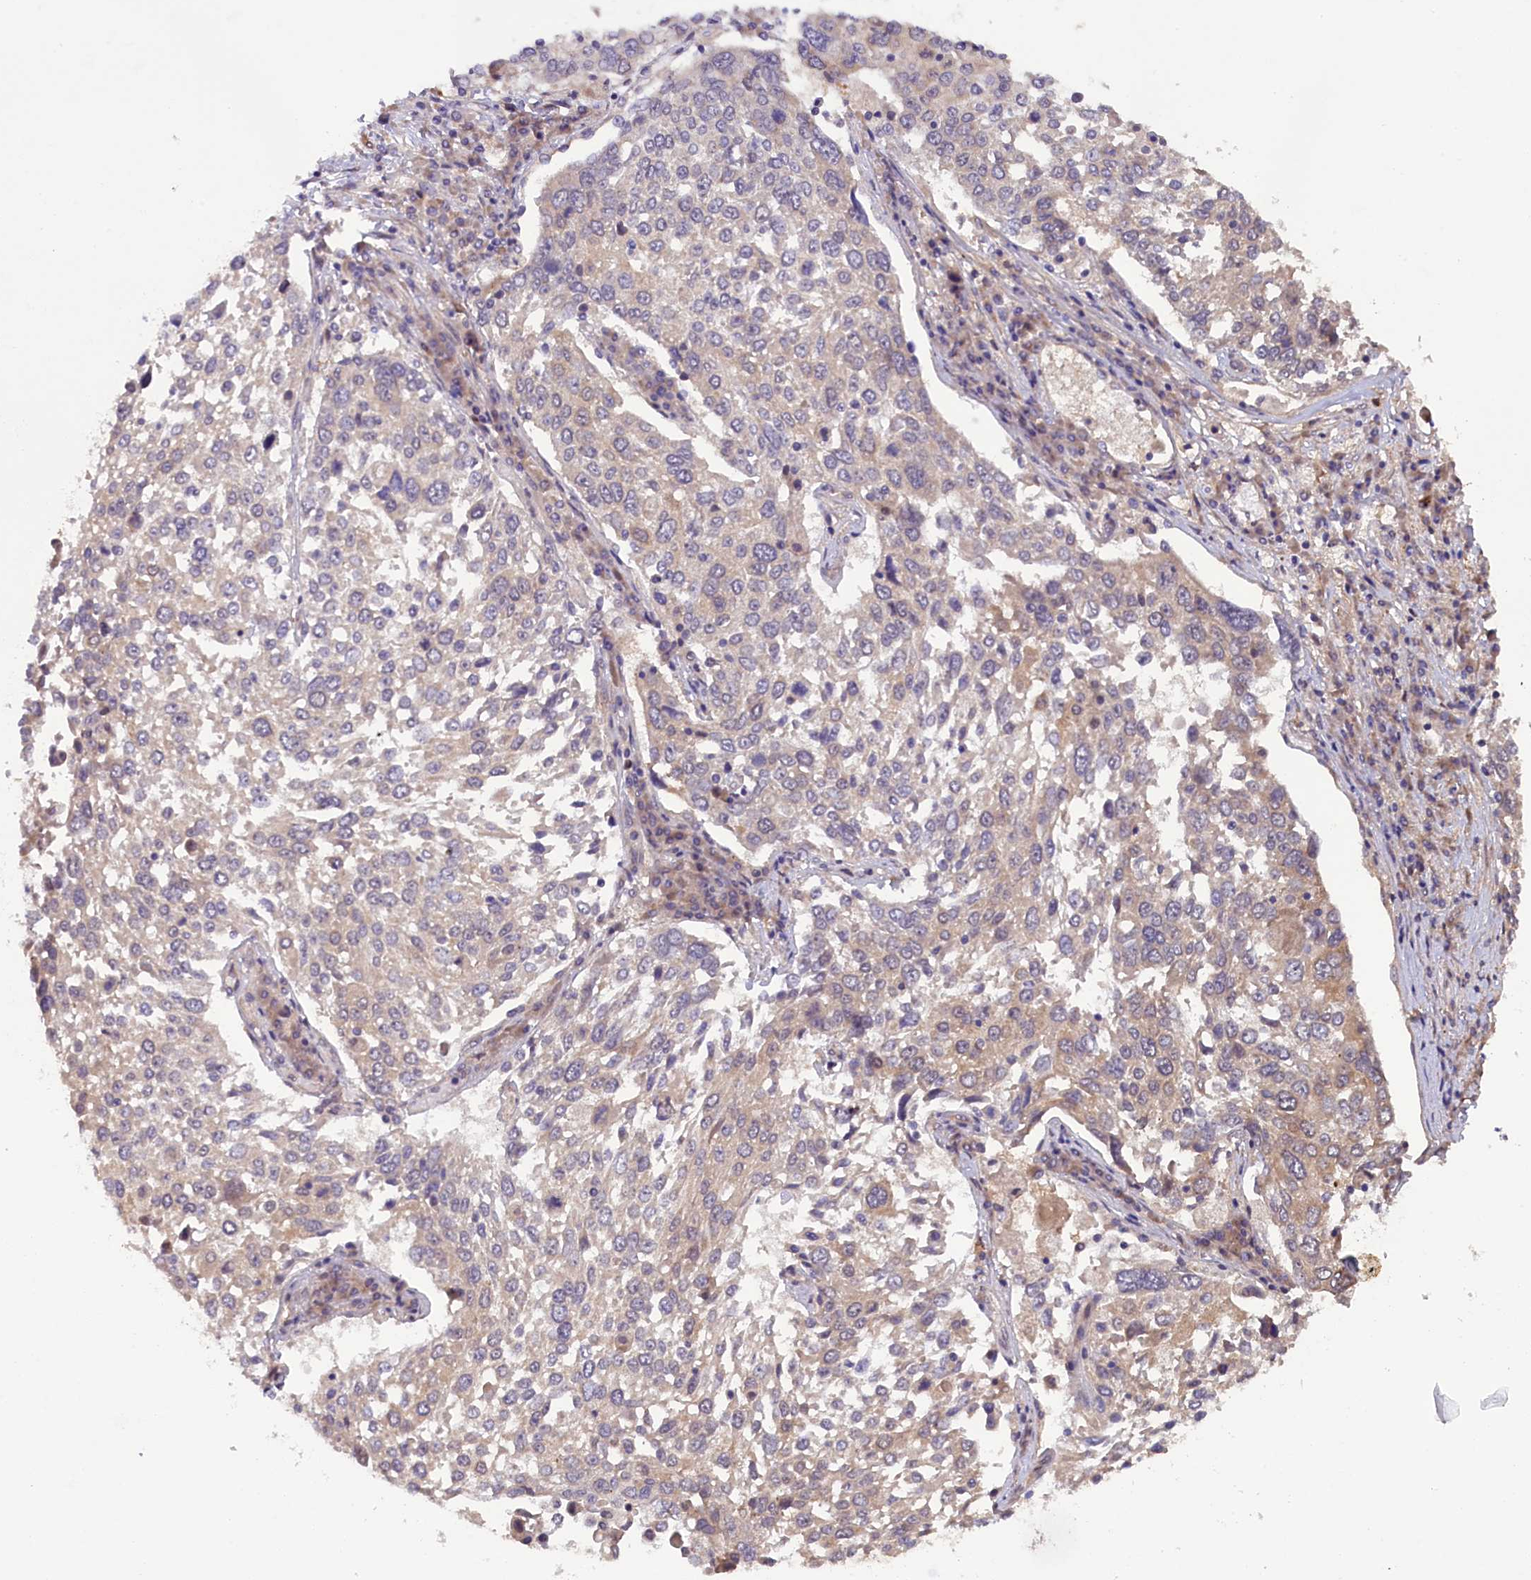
{"staining": {"intensity": "weak", "quantity": "<25%", "location": "cytoplasmic/membranous"}, "tissue": "lung cancer", "cell_type": "Tumor cells", "image_type": "cancer", "snomed": [{"axis": "morphology", "description": "Squamous cell carcinoma, NOS"}, {"axis": "topography", "description": "Lung"}], "caption": "Histopathology image shows no significant protein positivity in tumor cells of lung cancer (squamous cell carcinoma).", "gene": "CCDC9B", "patient": {"sex": "male", "age": 65}}